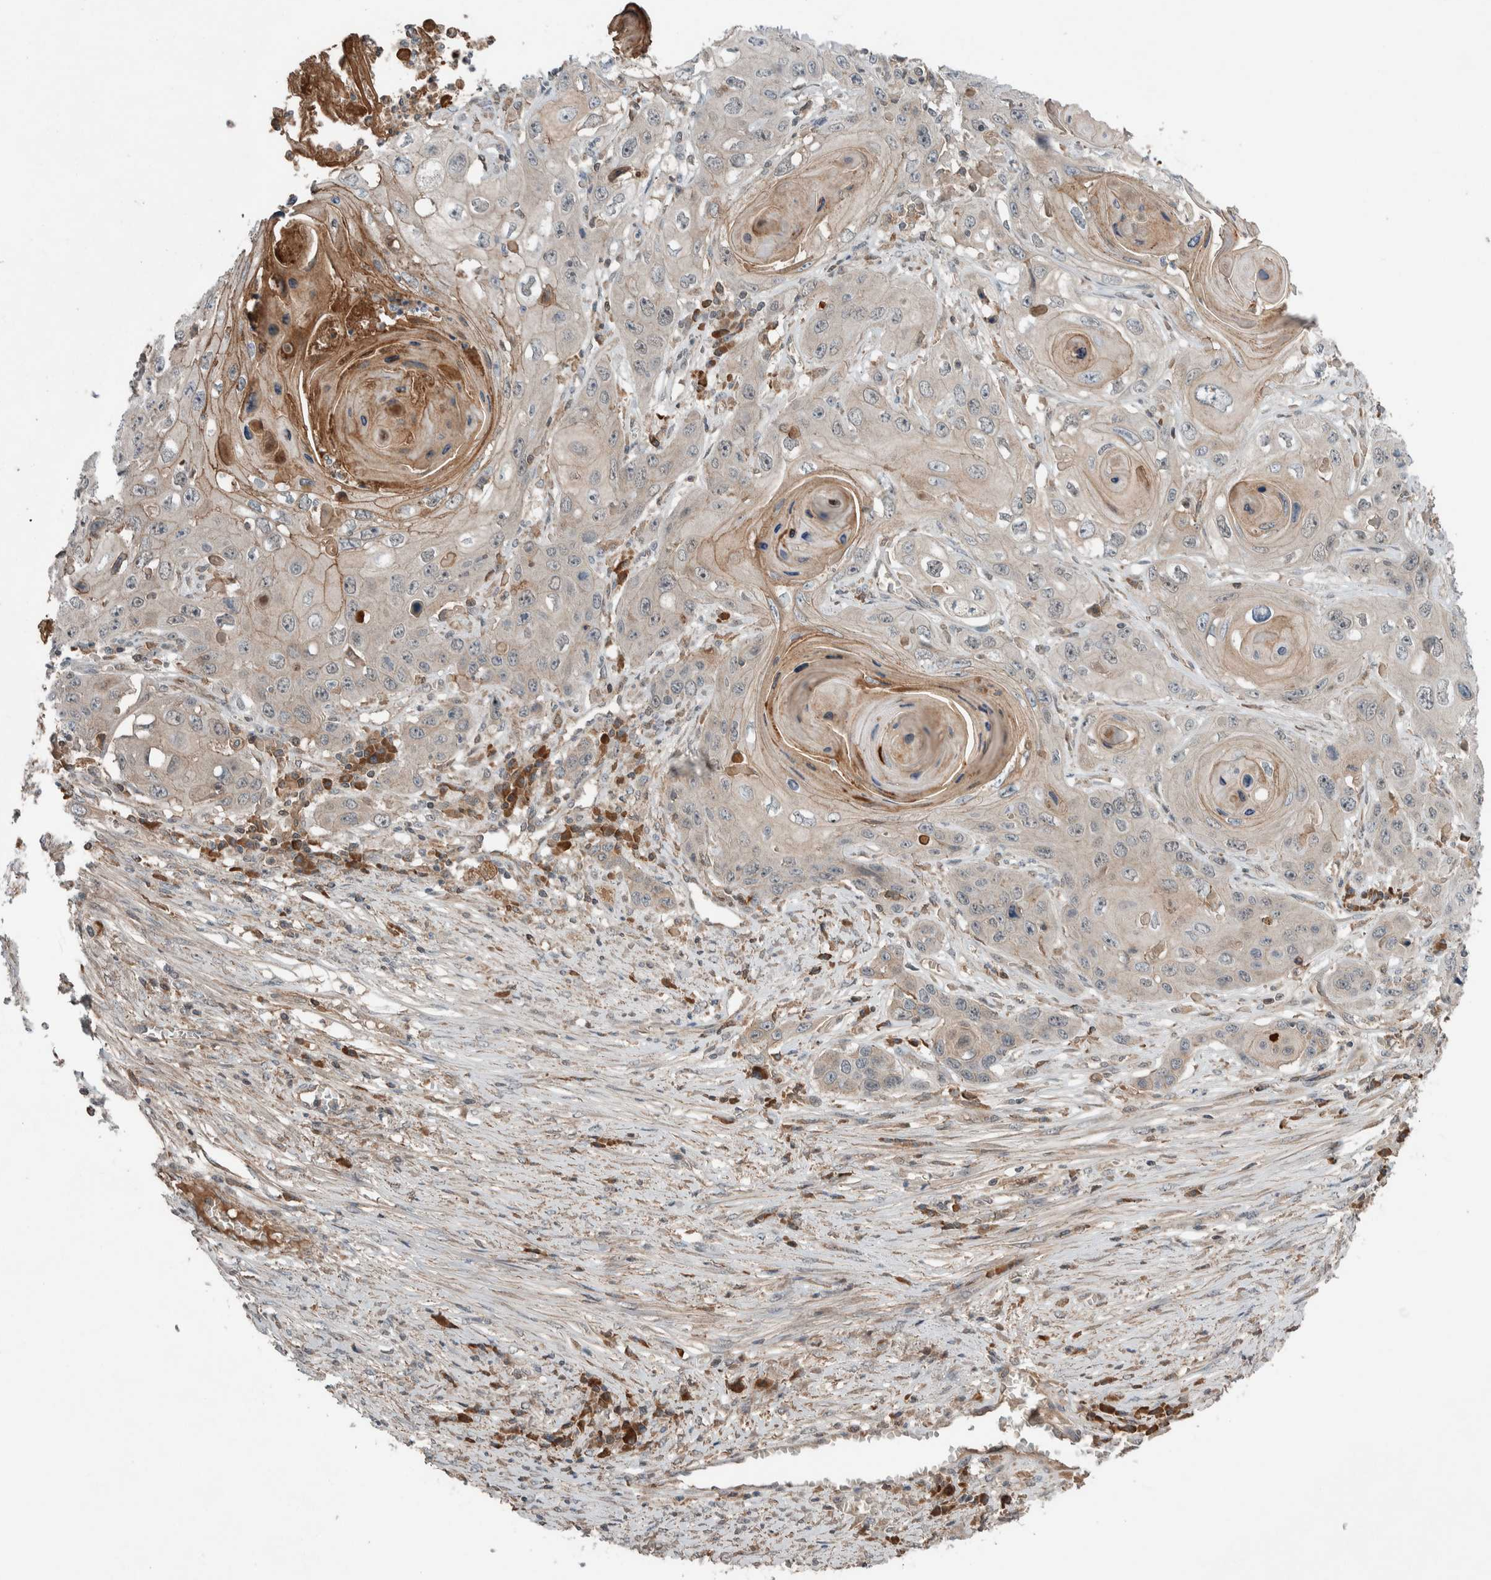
{"staining": {"intensity": "weak", "quantity": "25%-75%", "location": "cytoplasmic/membranous"}, "tissue": "skin cancer", "cell_type": "Tumor cells", "image_type": "cancer", "snomed": [{"axis": "morphology", "description": "Squamous cell carcinoma, NOS"}, {"axis": "topography", "description": "Skin"}], "caption": "IHC image of neoplastic tissue: human squamous cell carcinoma (skin) stained using immunohistochemistry (IHC) exhibits low levels of weak protein expression localized specifically in the cytoplasmic/membranous of tumor cells, appearing as a cytoplasmic/membranous brown color.", "gene": "ARMC7", "patient": {"sex": "male", "age": 55}}